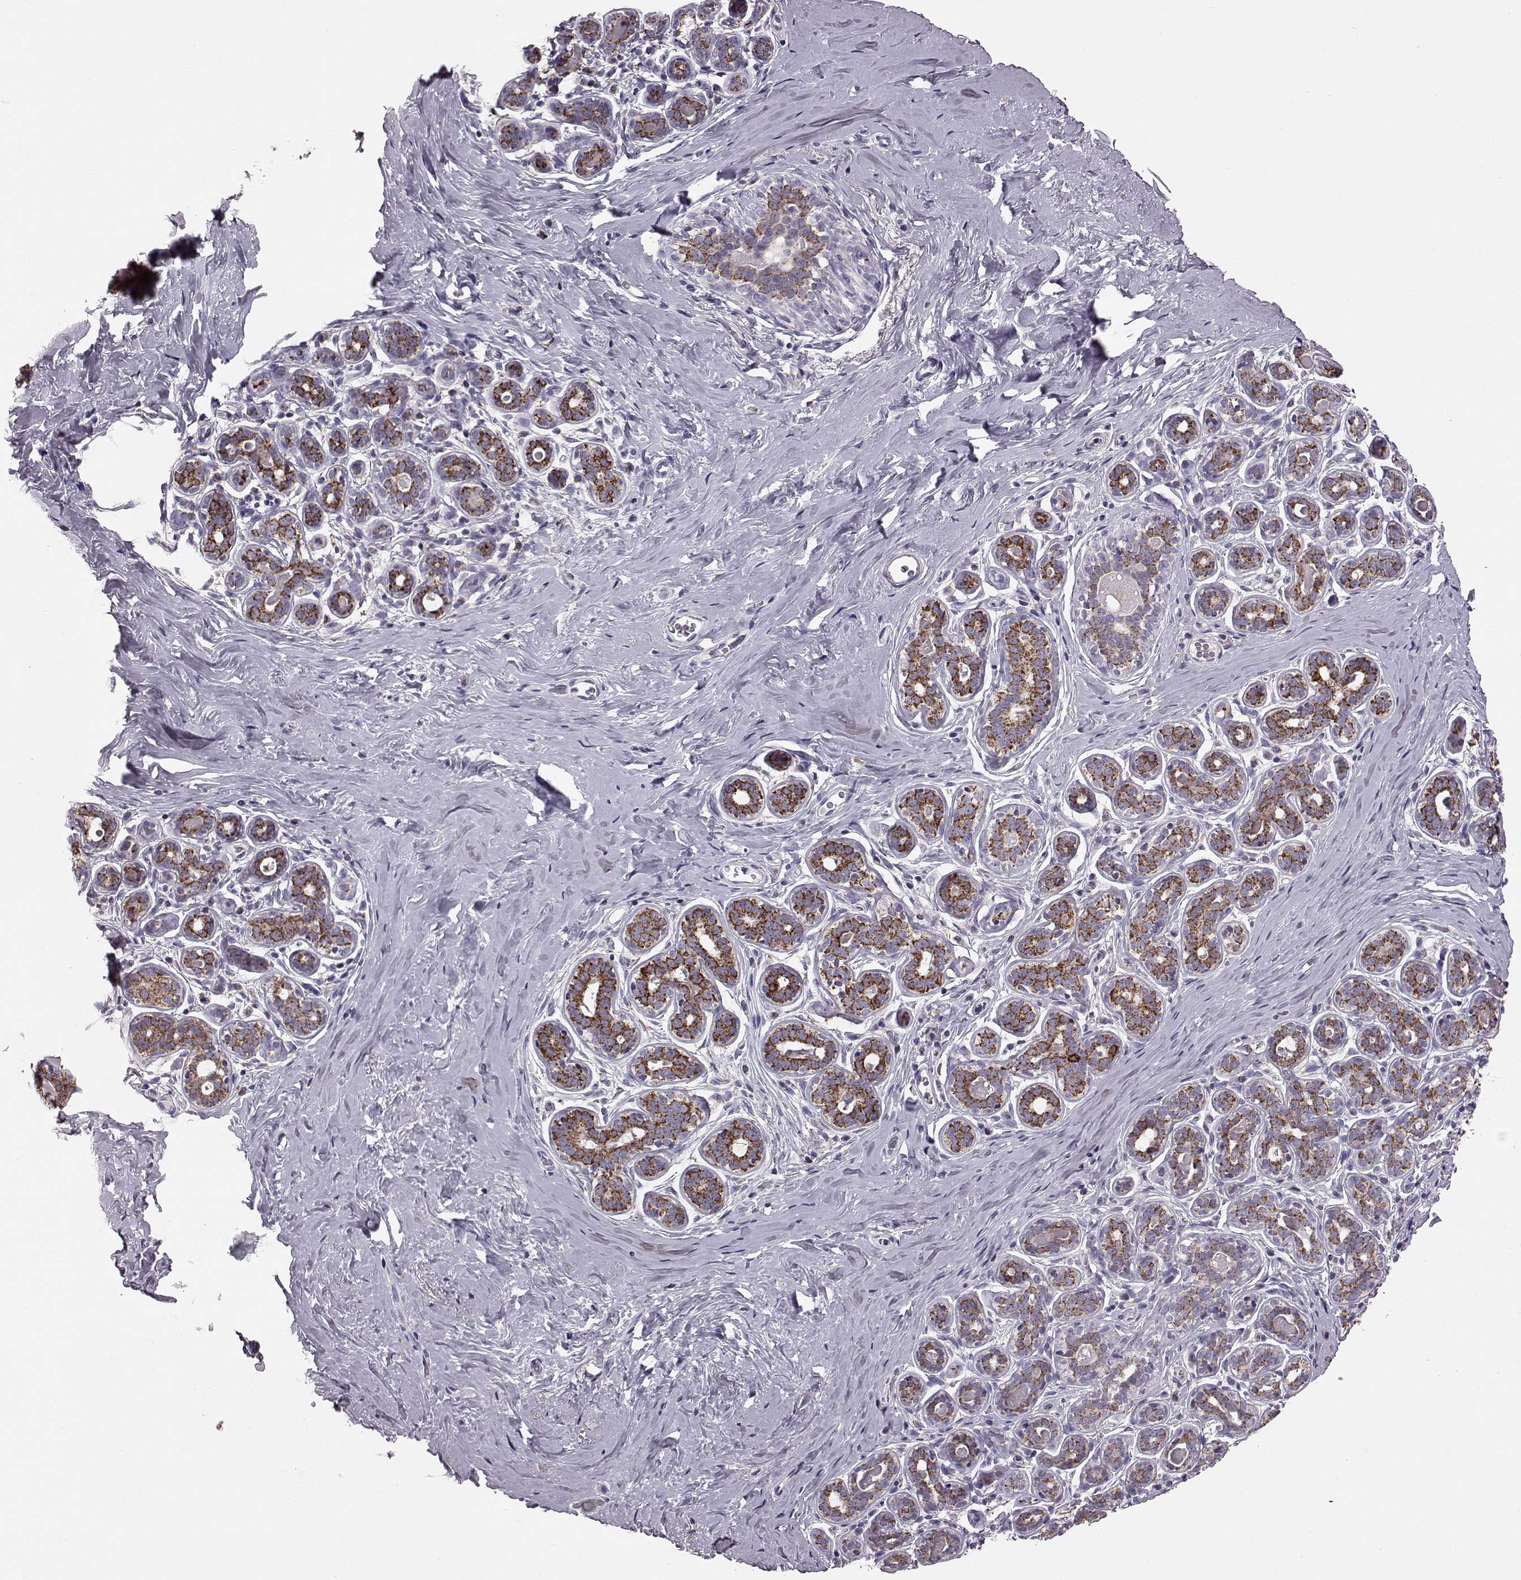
{"staining": {"intensity": "negative", "quantity": "none", "location": "none"}, "tissue": "breast", "cell_type": "Adipocytes", "image_type": "normal", "snomed": [{"axis": "morphology", "description": "Normal tissue, NOS"}, {"axis": "topography", "description": "Skin"}, {"axis": "topography", "description": "Breast"}], "caption": "High magnification brightfield microscopy of normal breast stained with DAB (brown) and counterstained with hematoxylin (blue): adipocytes show no significant staining. (DAB IHC visualized using brightfield microscopy, high magnification).", "gene": "ATP5MF", "patient": {"sex": "female", "age": 43}}